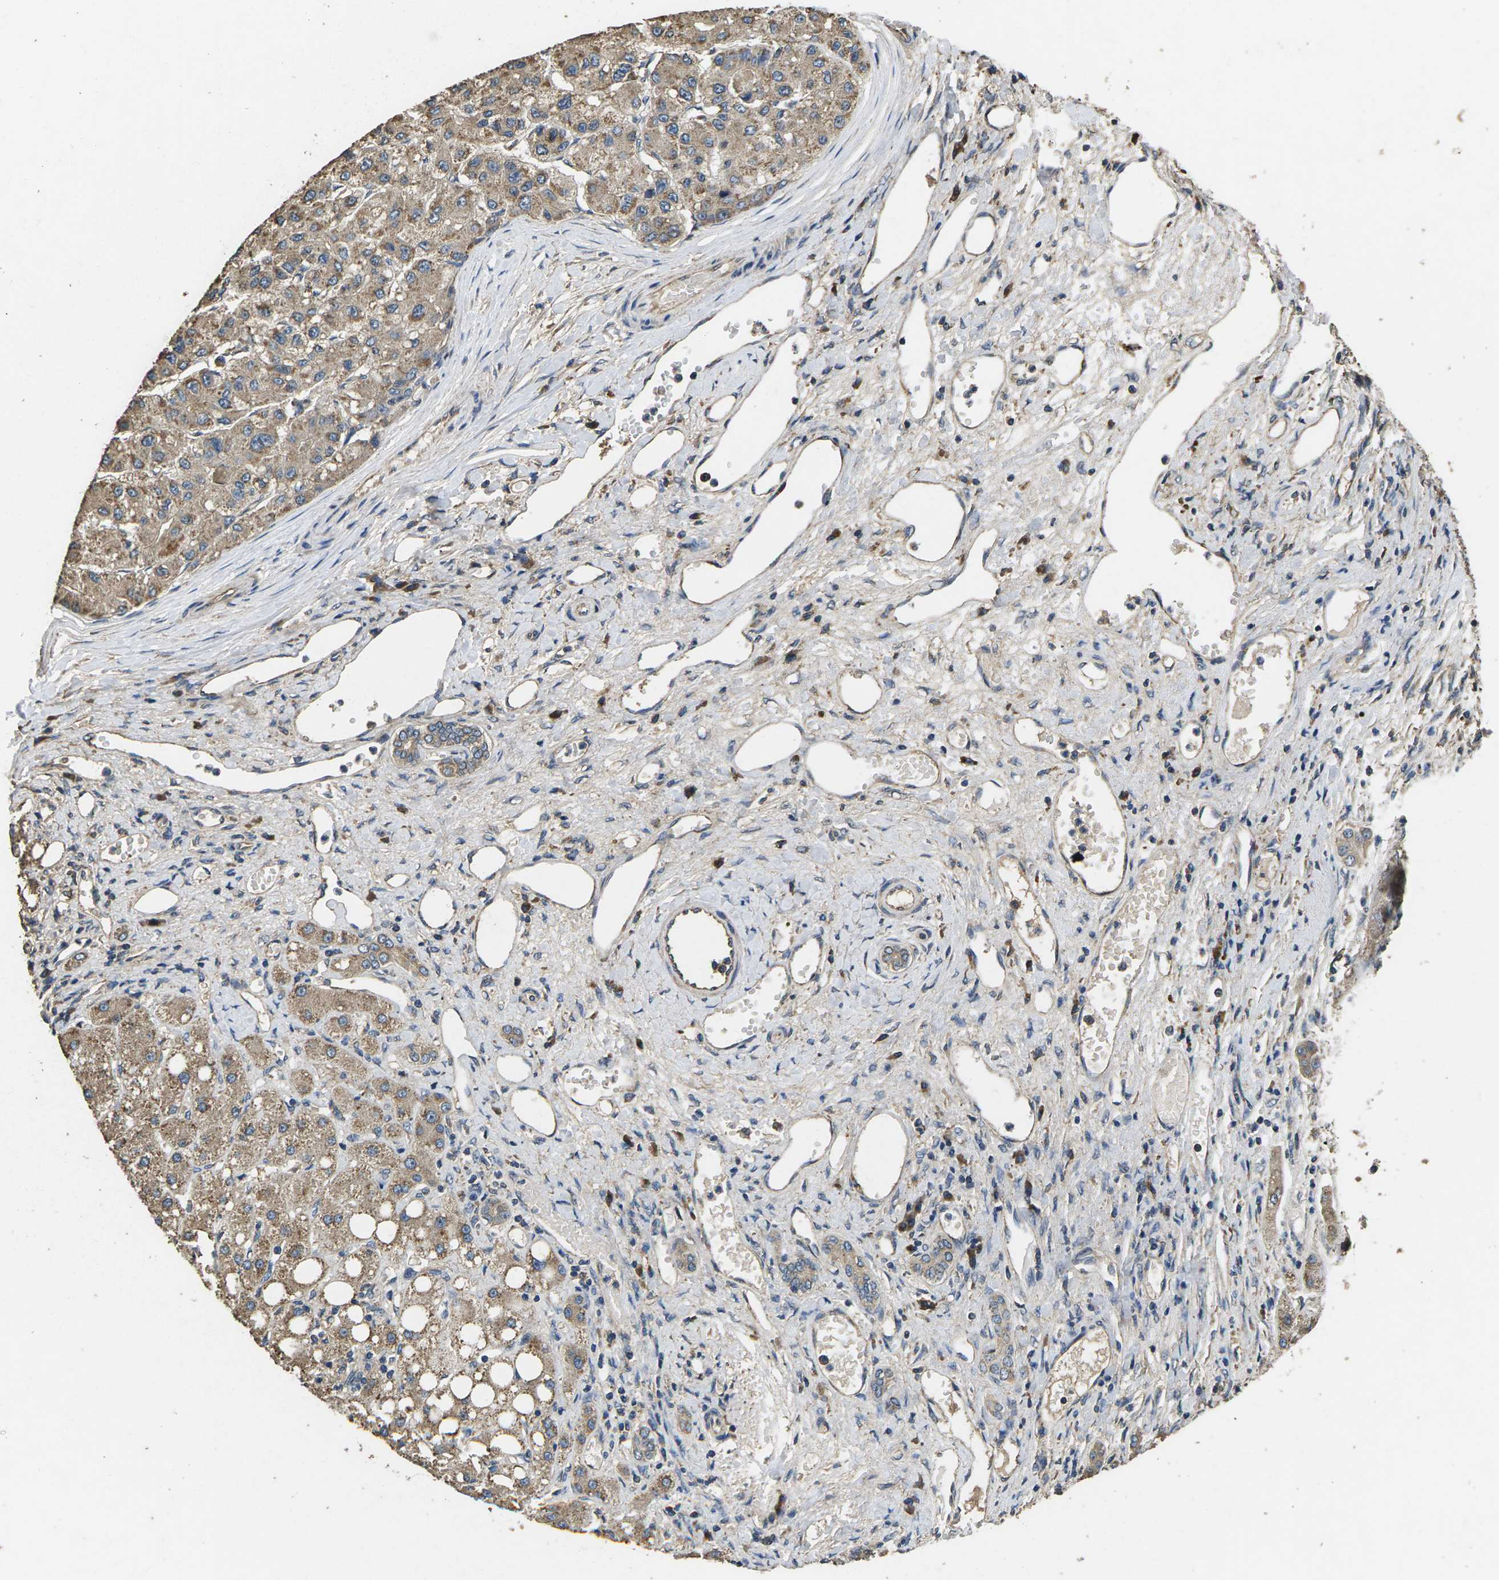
{"staining": {"intensity": "weak", "quantity": ">75%", "location": "cytoplasmic/membranous"}, "tissue": "liver cancer", "cell_type": "Tumor cells", "image_type": "cancer", "snomed": [{"axis": "morphology", "description": "Carcinoma, Hepatocellular, NOS"}, {"axis": "topography", "description": "Liver"}], "caption": "There is low levels of weak cytoplasmic/membranous staining in tumor cells of liver hepatocellular carcinoma, as demonstrated by immunohistochemical staining (brown color).", "gene": "B4GAT1", "patient": {"sex": "male", "age": 80}}